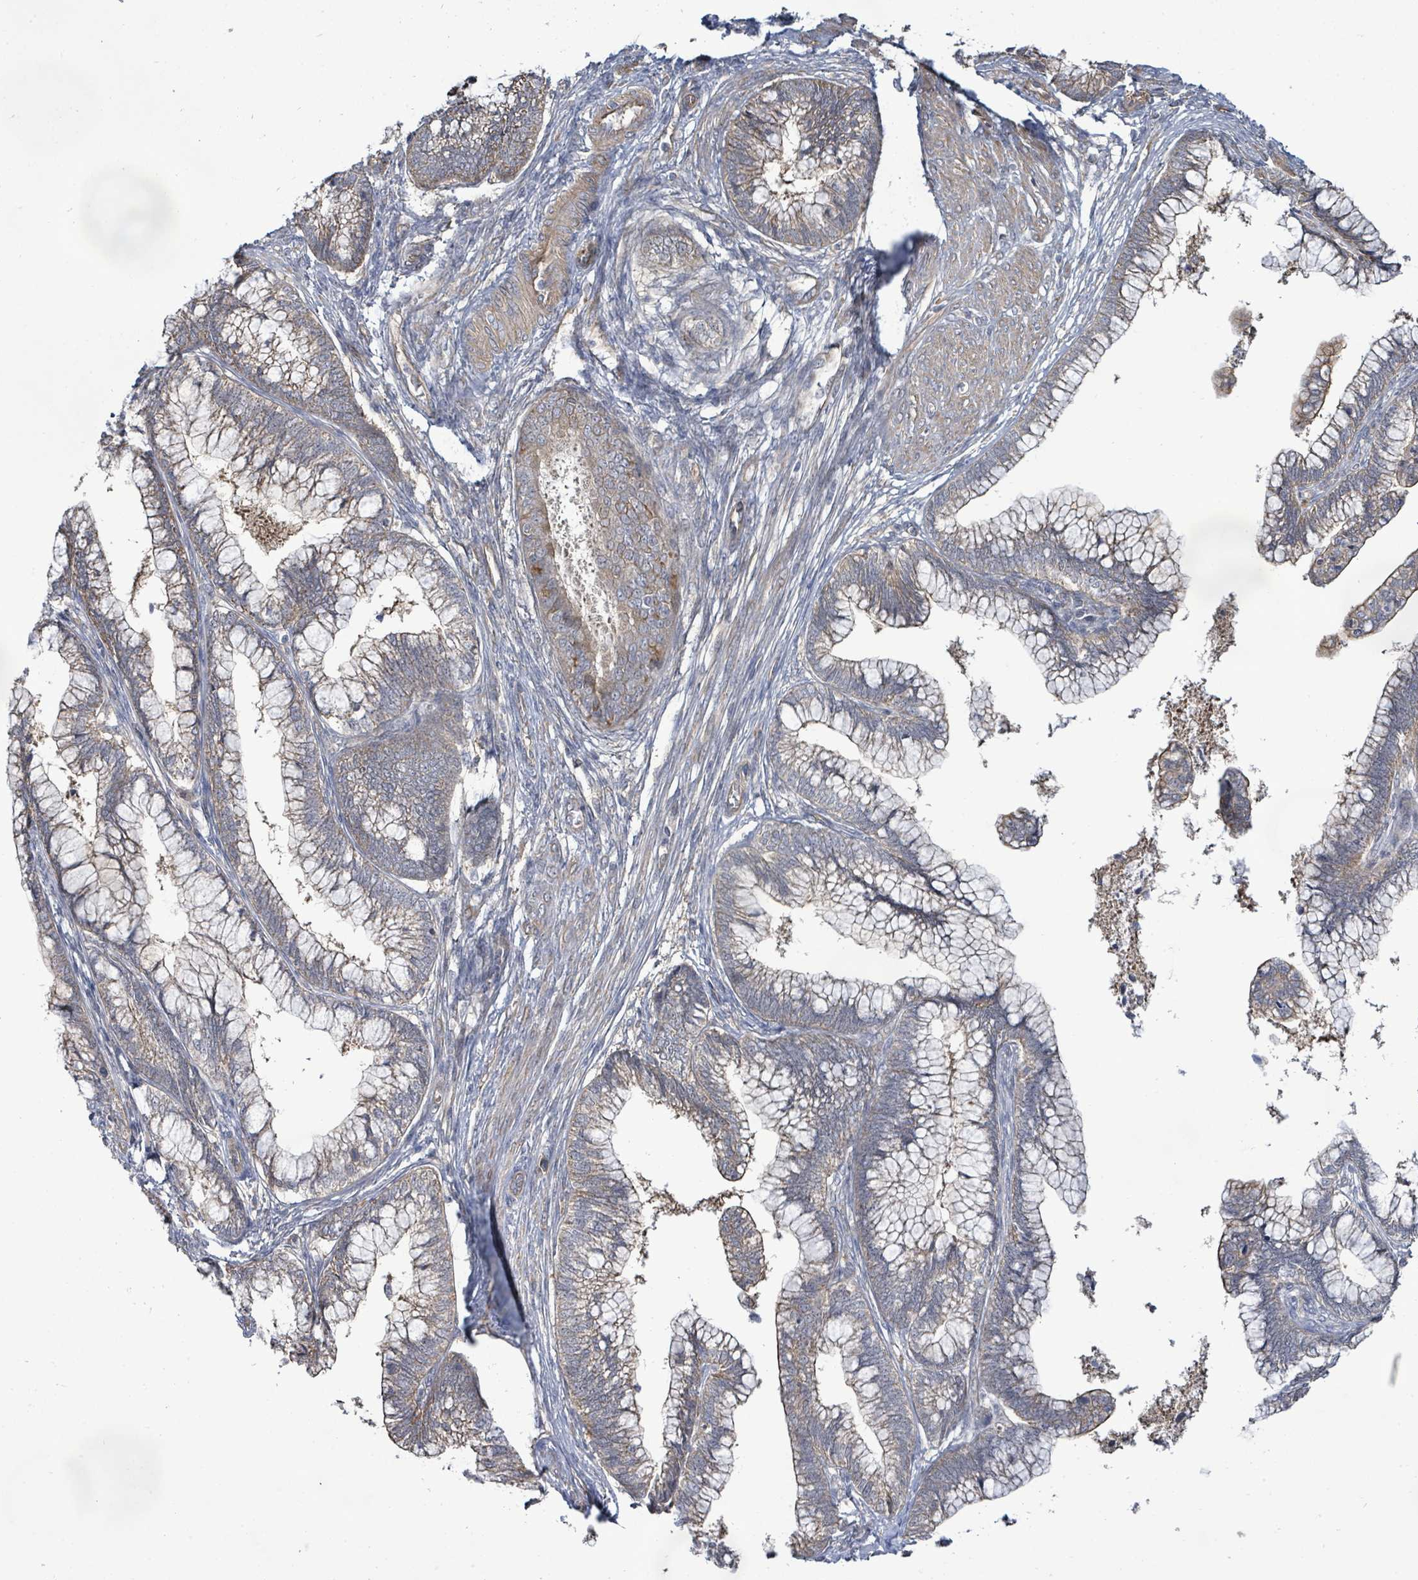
{"staining": {"intensity": "weak", "quantity": ">75%", "location": "cytoplasmic/membranous"}, "tissue": "cervical cancer", "cell_type": "Tumor cells", "image_type": "cancer", "snomed": [{"axis": "morphology", "description": "Adenocarcinoma, NOS"}, {"axis": "topography", "description": "Cervix"}], "caption": "Protein expression analysis of adenocarcinoma (cervical) exhibits weak cytoplasmic/membranous expression in approximately >75% of tumor cells.", "gene": "KBTBD11", "patient": {"sex": "female", "age": 44}}